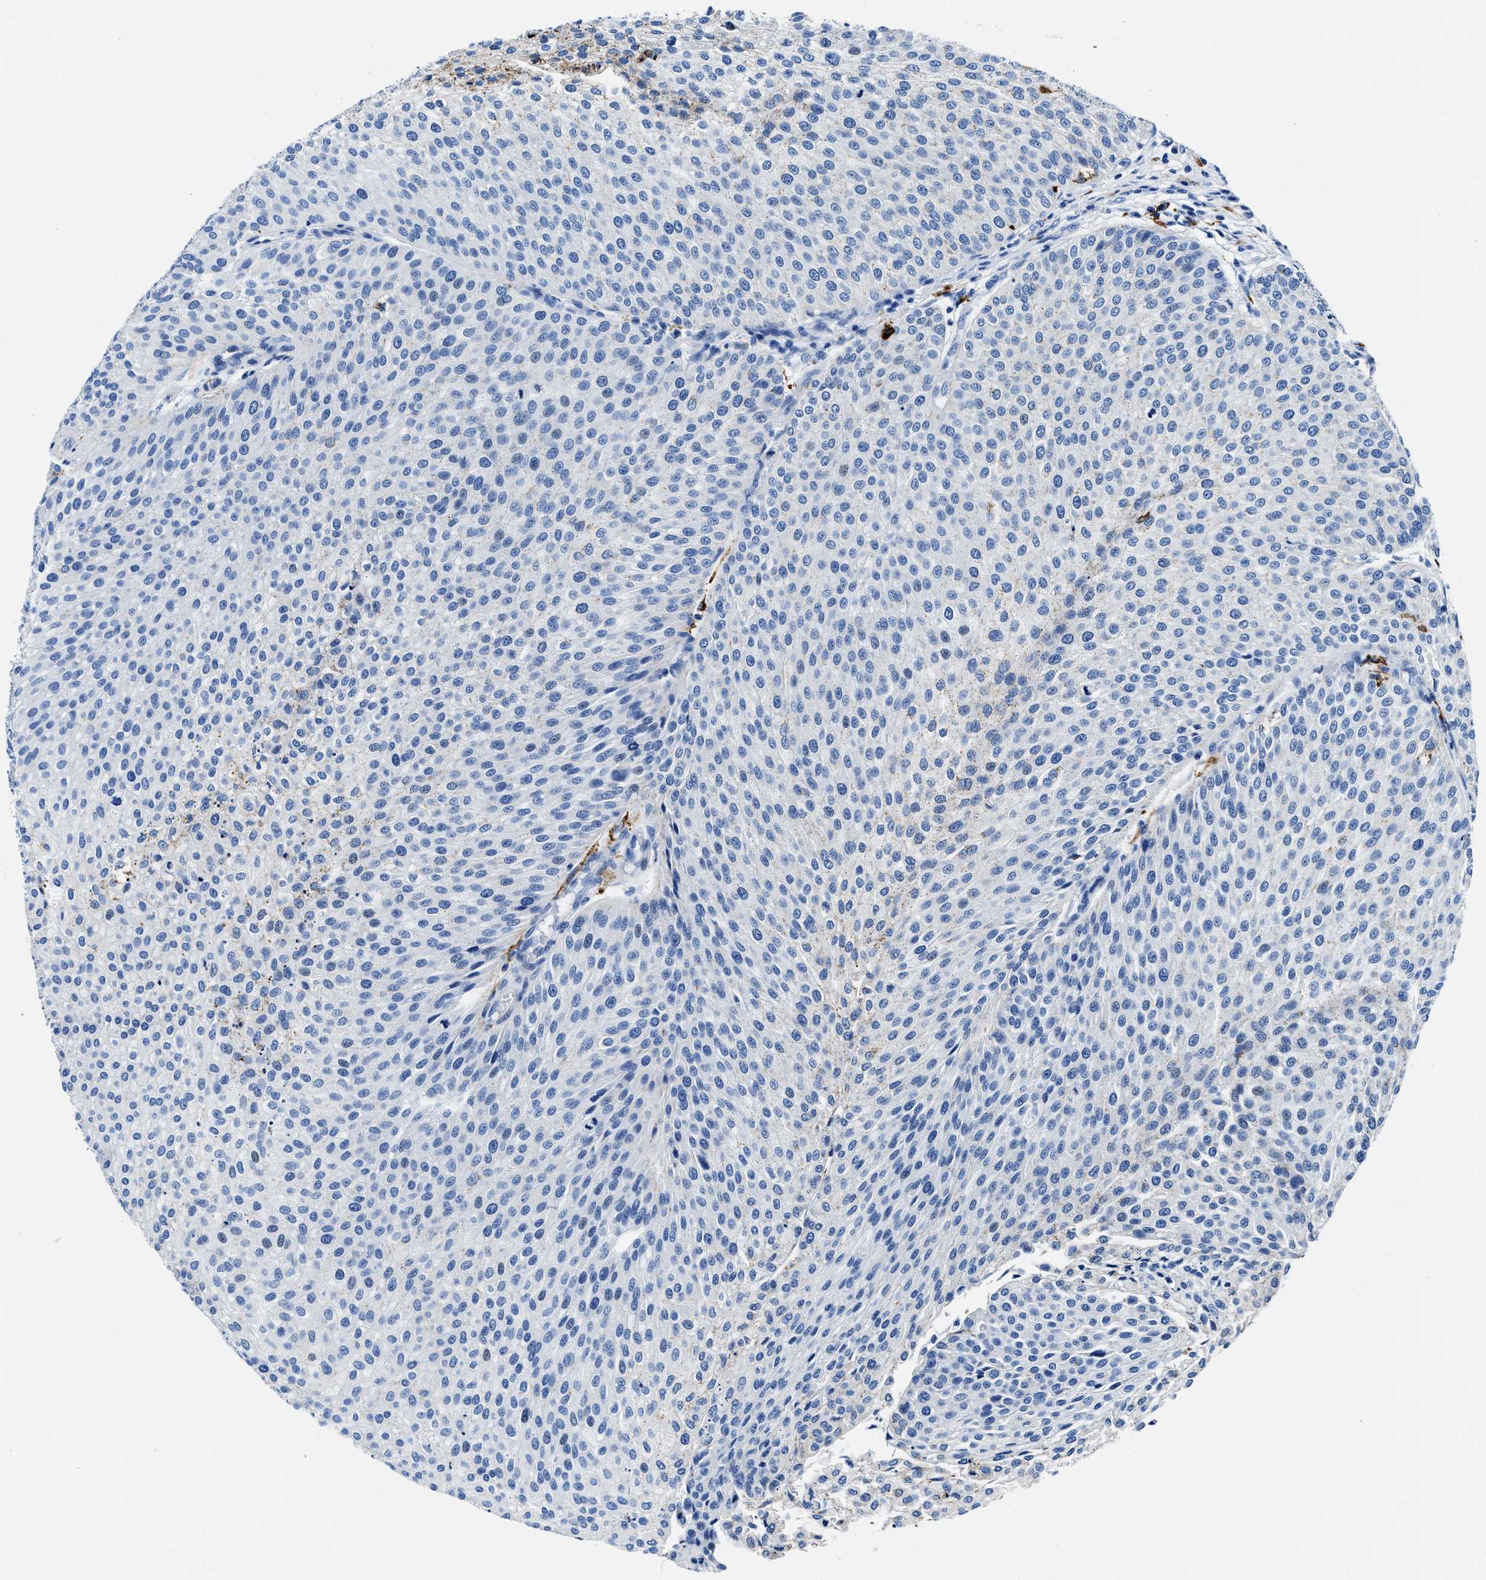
{"staining": {"intensity": "negative", "quantity": "none", "location": "none"}, "tissue": "urothelial cancer", "cell_type": "Tumor cells", "image_type": "cancer", "snomed": [{"axis": "morphology", "description": "Urothelial carcinoma, Low grade"}, {"axis": "topography", "description": "Smooth muscle"}, {"axis": "topography", "description": "Urinary bladder"}], "caption": "The immunohistochemistry image has no significant positivity in tumor cells of low-grade urothelial carcinoma tissue.", "gene": "OR14K1", "patient": {"sex": "male", "age": 60}}